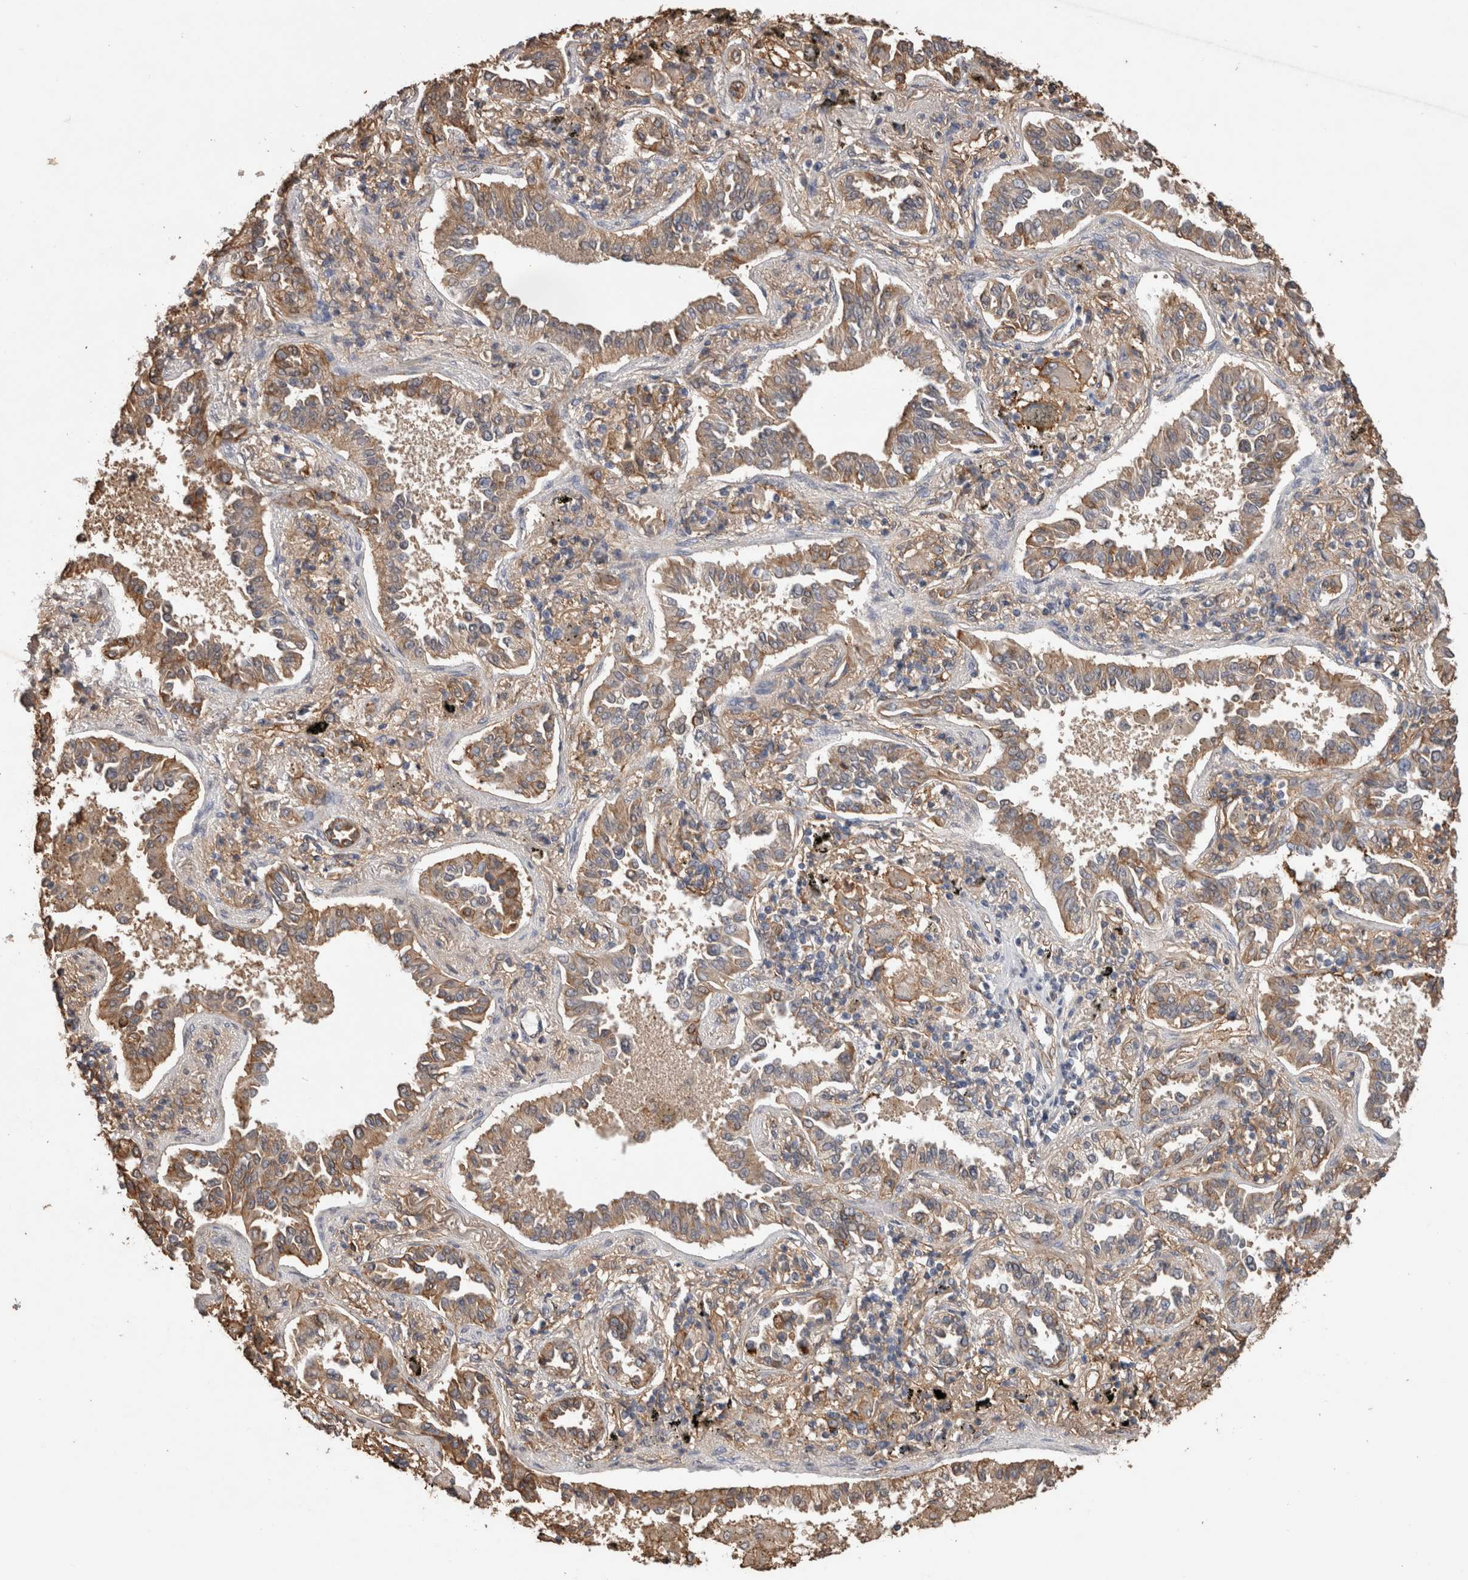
{"staining": {"intensity": "moderate", "quantity": ">75%", "location": "cytoplasmic/membranous"}, "tissue": "lung cancer", "cell_type": "Tumor cells", "image_type": "cancer", "snomed": [{"axis": "morphology", "description": "Normal tissue, NOS"}, {"axis": "morphology", "description": "Adenocarcinoma, NOS"}, {"axis": "topography", "description": "Lung"}], "caption": "Immunohistochemistry image of human lung cancer stained for a protein (brown), which exhibits medium levels of moderate cytoplasmic/membranous staining in about >75% of tumor cells.", "gene": "S100A10", "patient": {"sex": "male", "age": 59}}